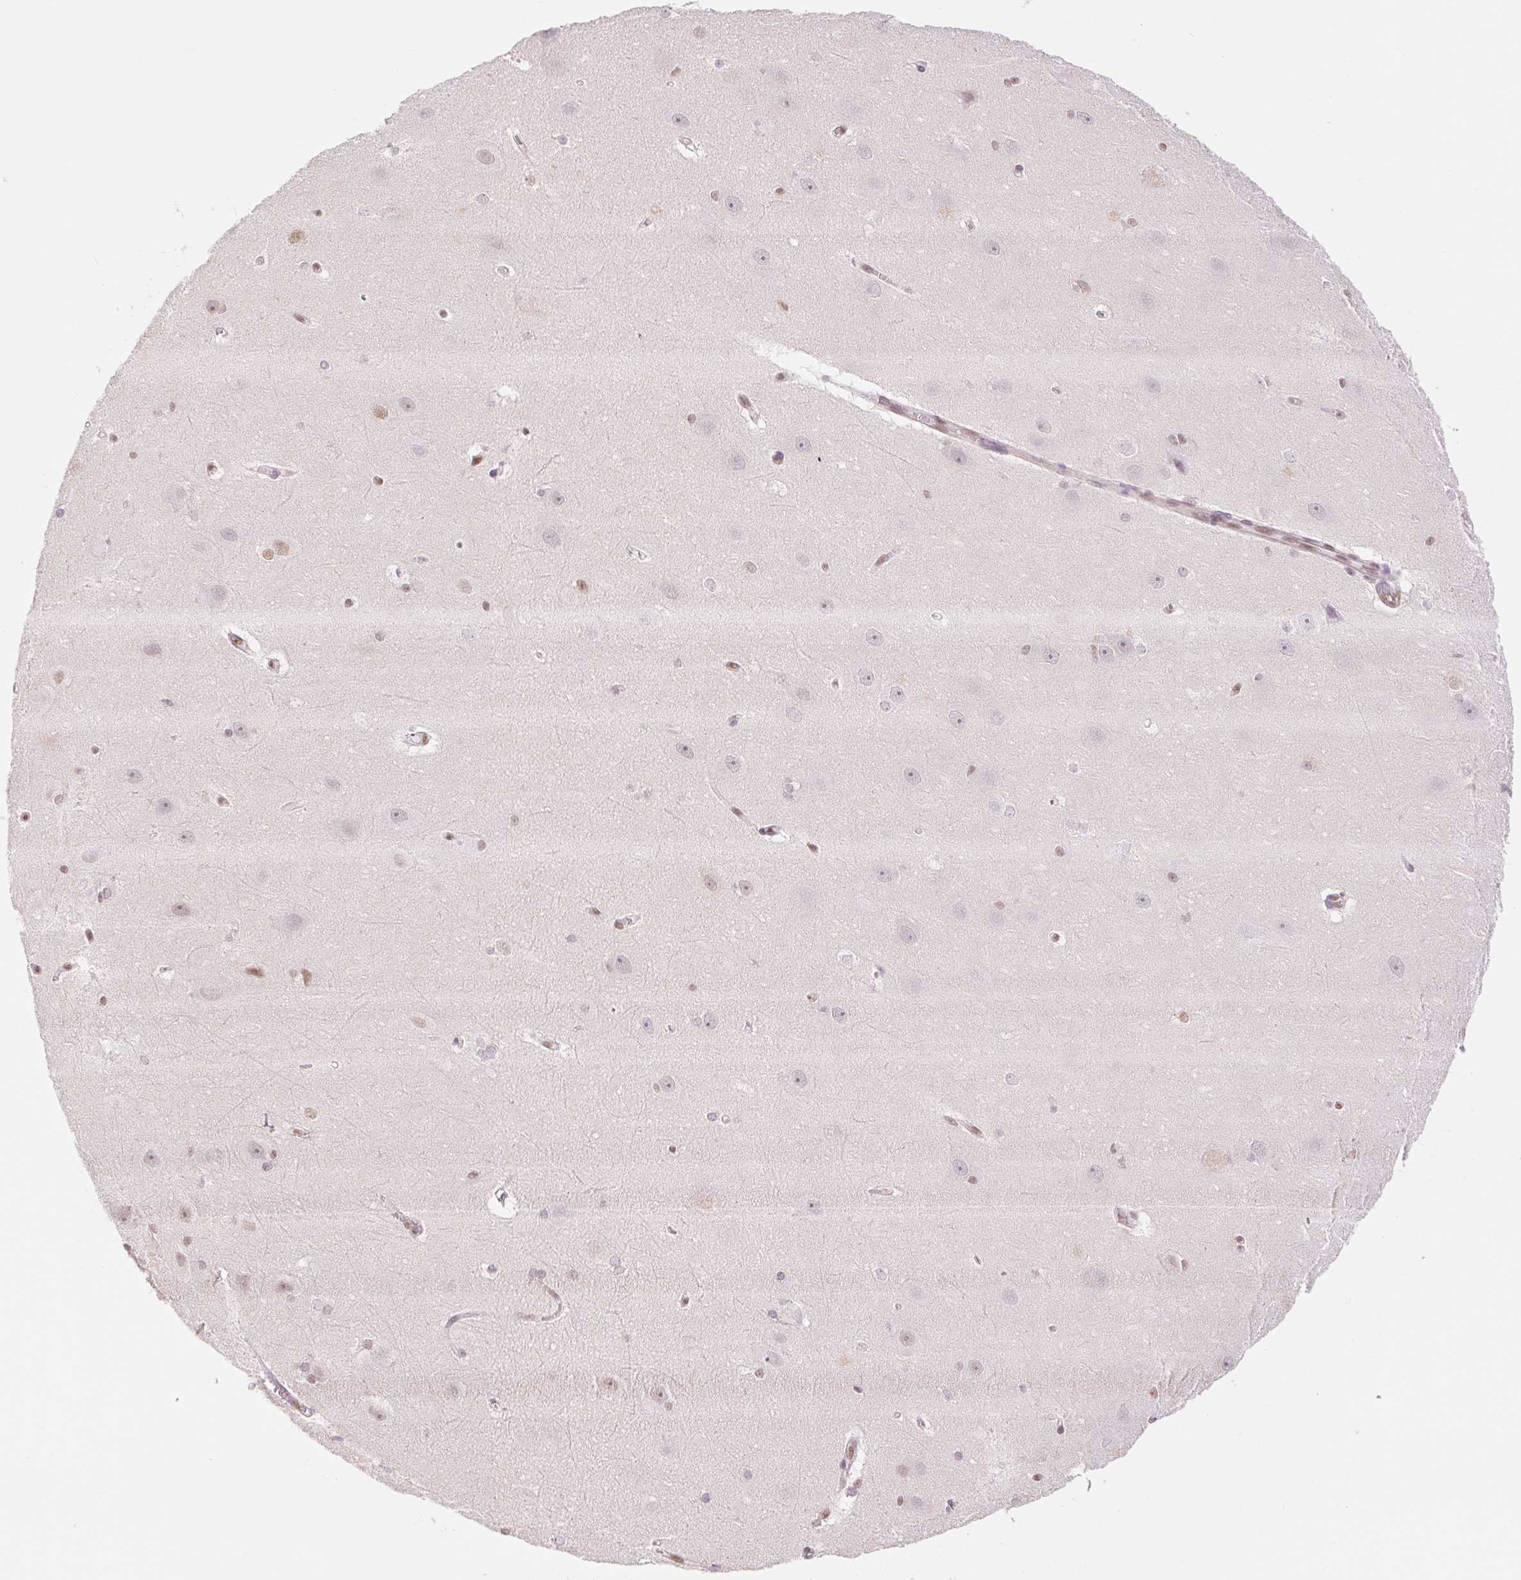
{"staining": {"intensity": "negative", "quantity": "none", "location": "none"}, "tissue": "hippocampus", "cell_type": "Glial cells", "image_type": "normal", "snomed": [{"axis": "morphology", "description": "Normal tissue, NOS"}, {"axis": "topography", "description": "Cerebral cortex"}, {"axis": "topography", "description": "Hippocampus"}], "caption": "This is a image of immunohistochemistry staining of benign hippocampus, which shows no positivity in glial cells. (Immunohistochemistry, brightfield microscopy, high magnification).", "gene": "RPRD1B", "patient": {"sex": "female", "age": 19}}